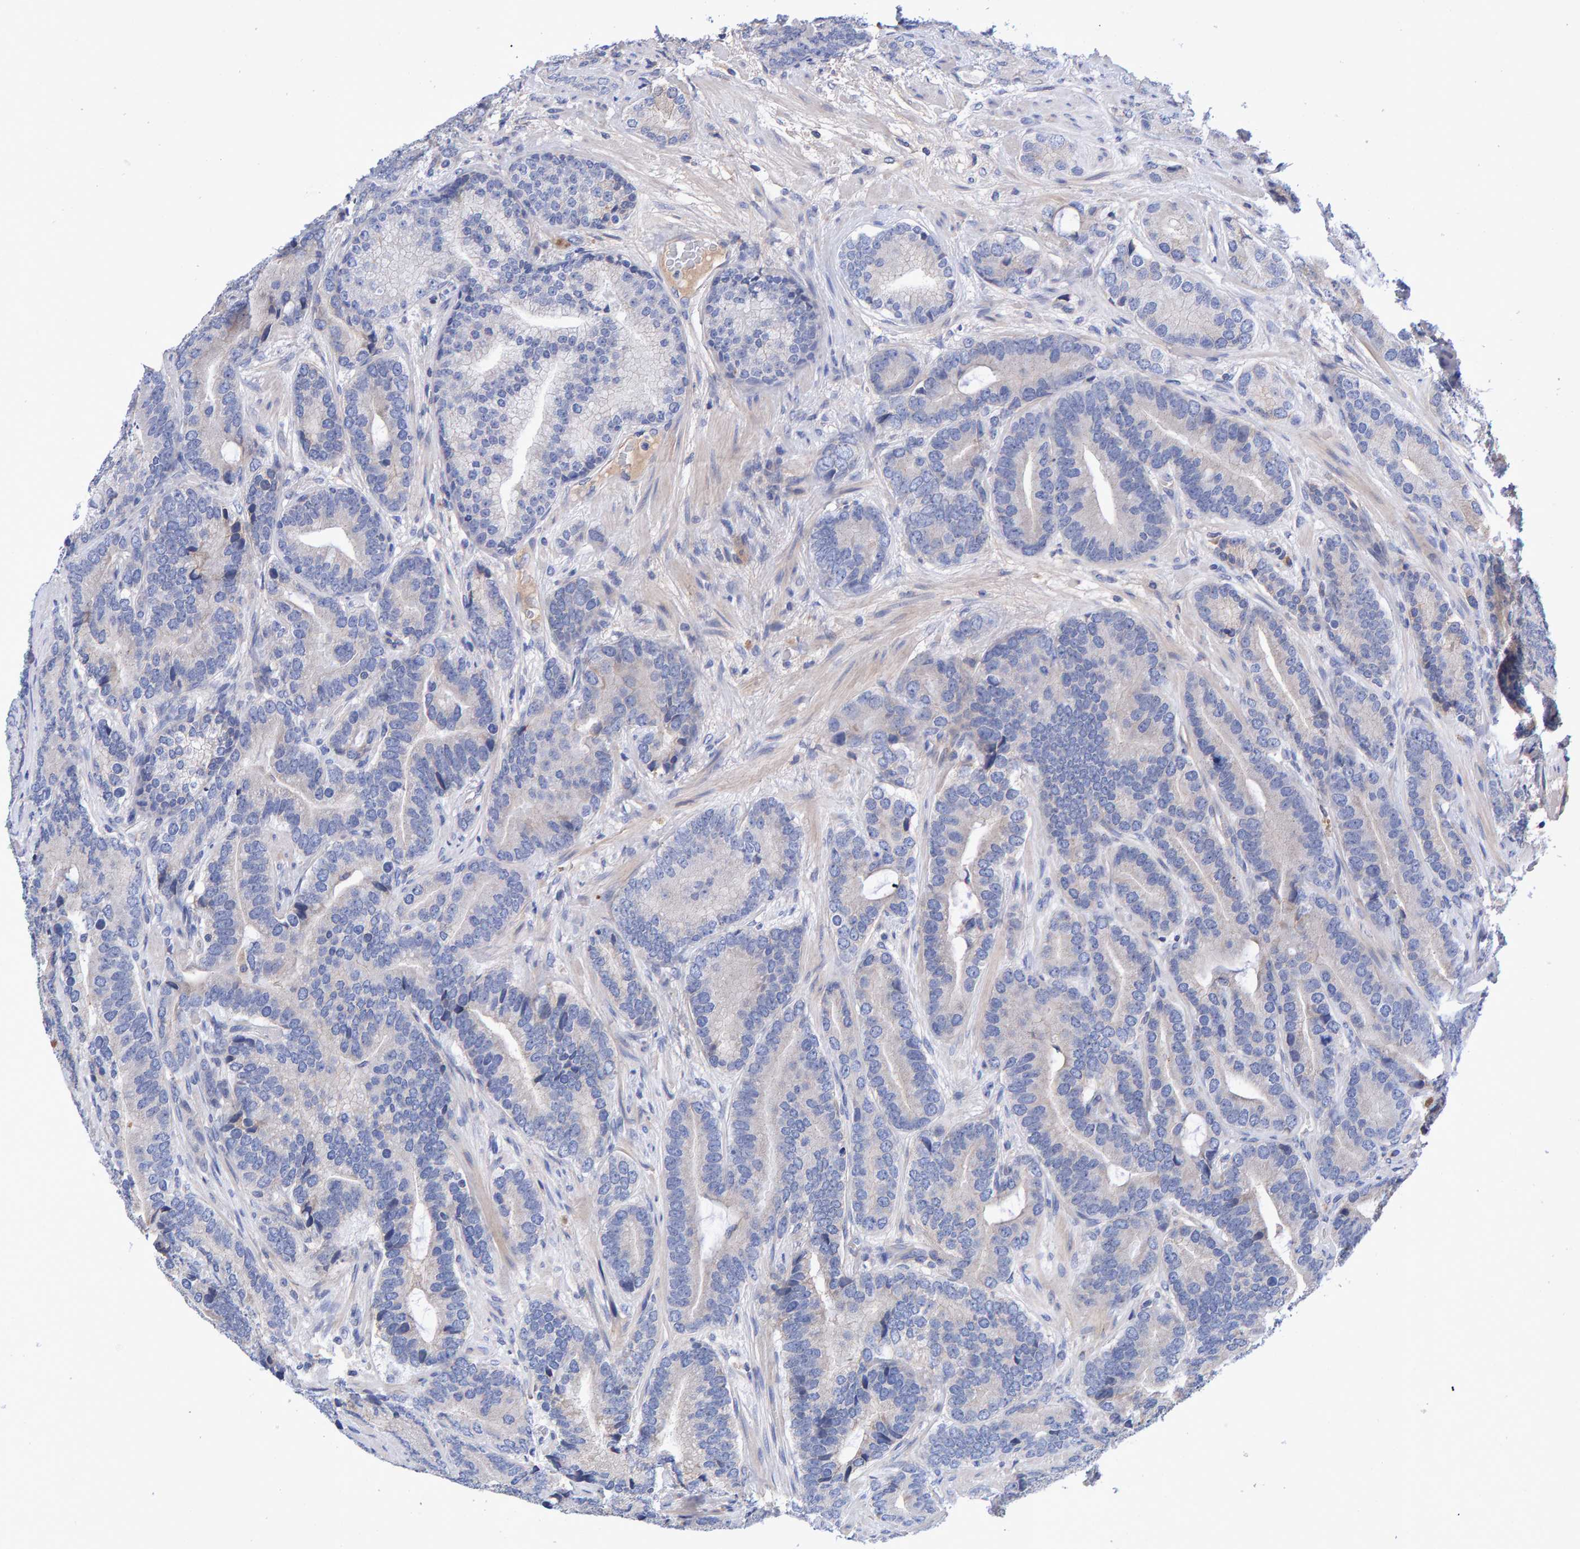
{"staining": {"intensity": "negative", "quantity": "none", "location": "none"}, "tissue": "prostate cancer", "cell_type": "Tumor cells", "image_type": "cancer", "snomed": [{"axis": "morphology", "description": "Adenocarcinoma, High grade"}, {"axis": "topography", "description": "Prostate"}], "caption": "This micrograph is of prostate cancer stained with immunohistochemistry (IHC) to label a protein in brown with the nuclei are counter-stained blue. There is no staining in tumor cells.", "gene": "EFR3A", "patient": {"sex": "male", "age": 55}}